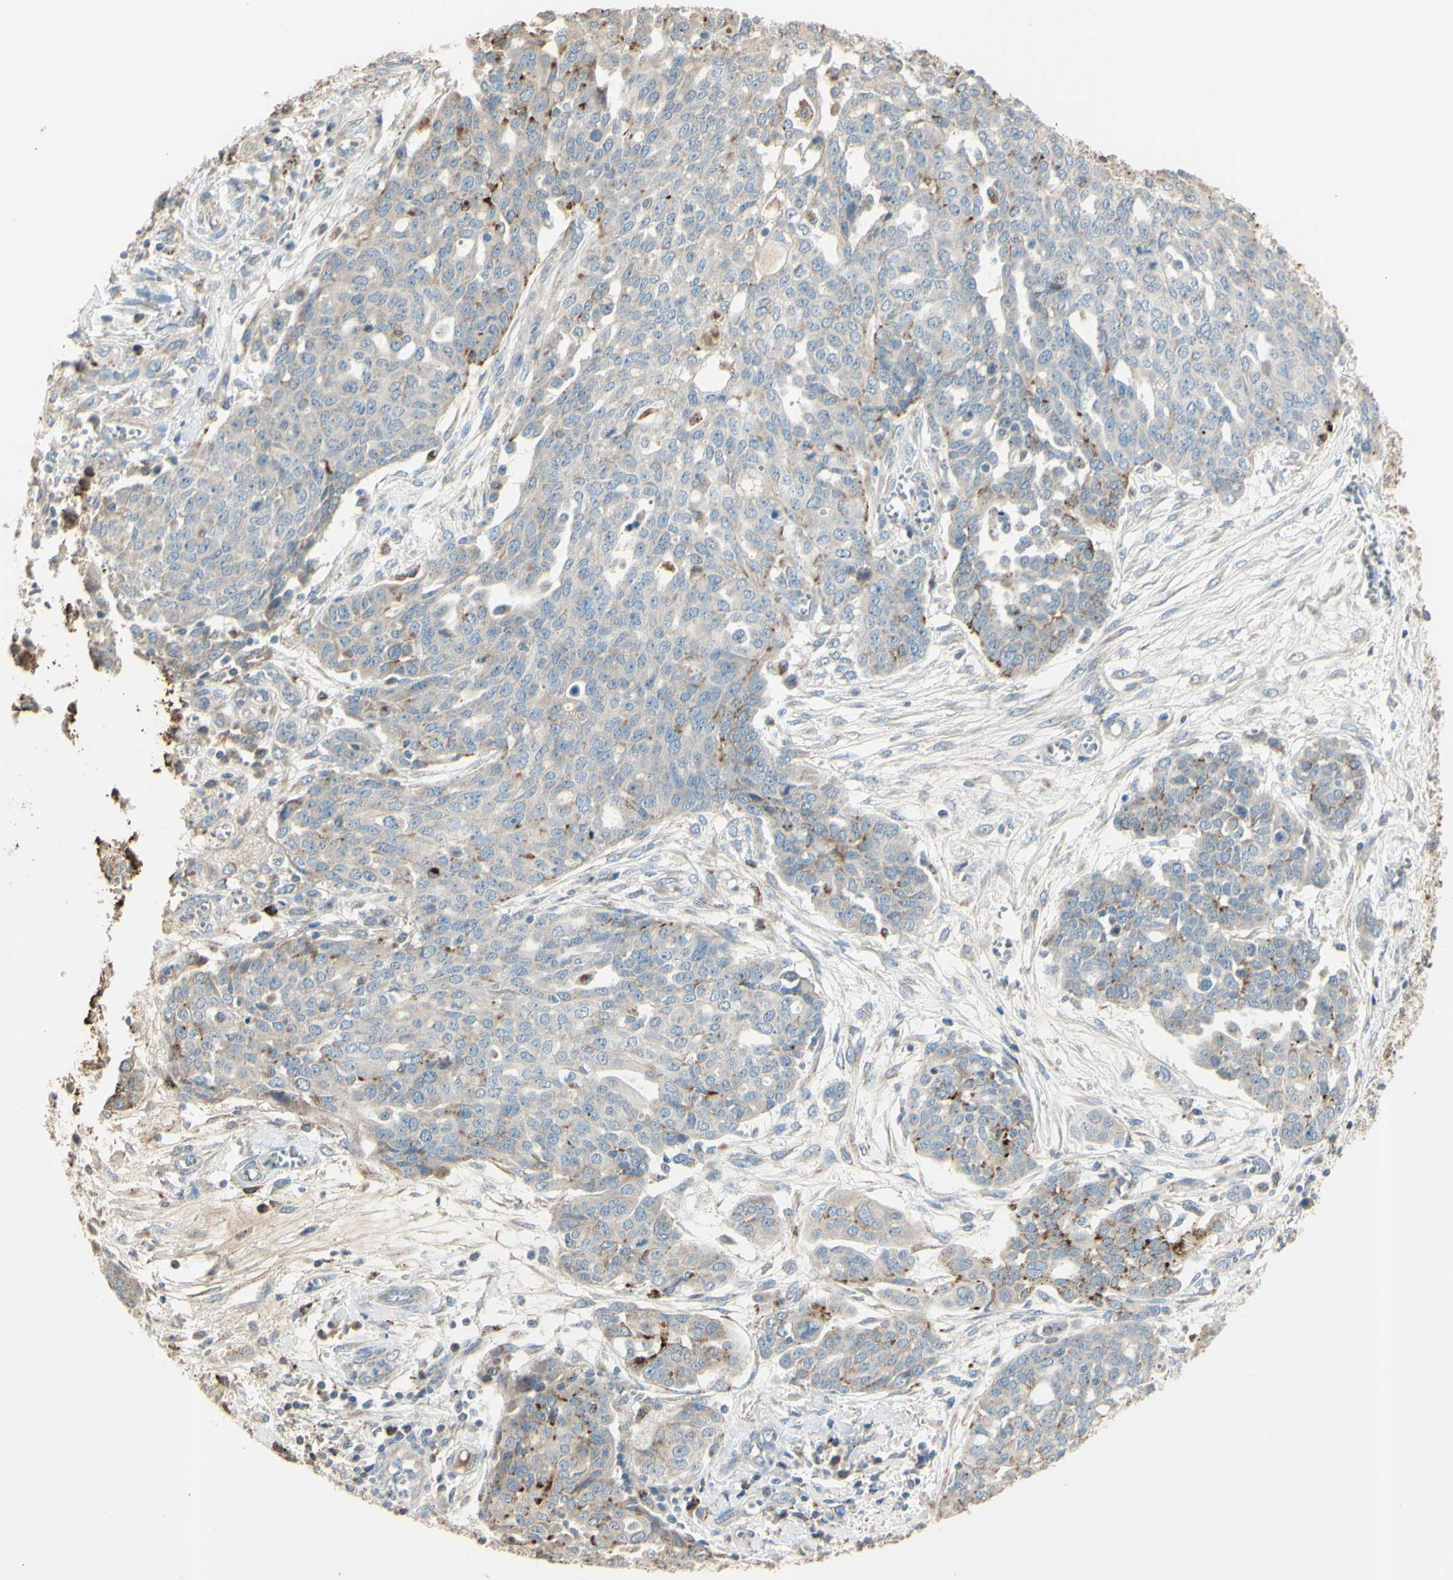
{"staining": {"intensity": "weak", "quantity": ">75%", "location": "cytoplasmic/membranous"}, "tissue": "ovarian cancer", "cell_type": "Tumor cells", "image_type": "cancer", "snomed": [{"axis": "morphology", "description": "Cystadenocarcinoma, serous, NOS"}, {"axis": "topography", "description": "Soft tissue"}, {"axis": "topography", "description": "Ovary"}], "caption": "Ovarian cancer (serous cystadenocarcinoma) stained with a protein marker shows weak staining in tumor cells.", "gene": "ANGPTL1", "patient": {"sex": "female", "age": 57}}